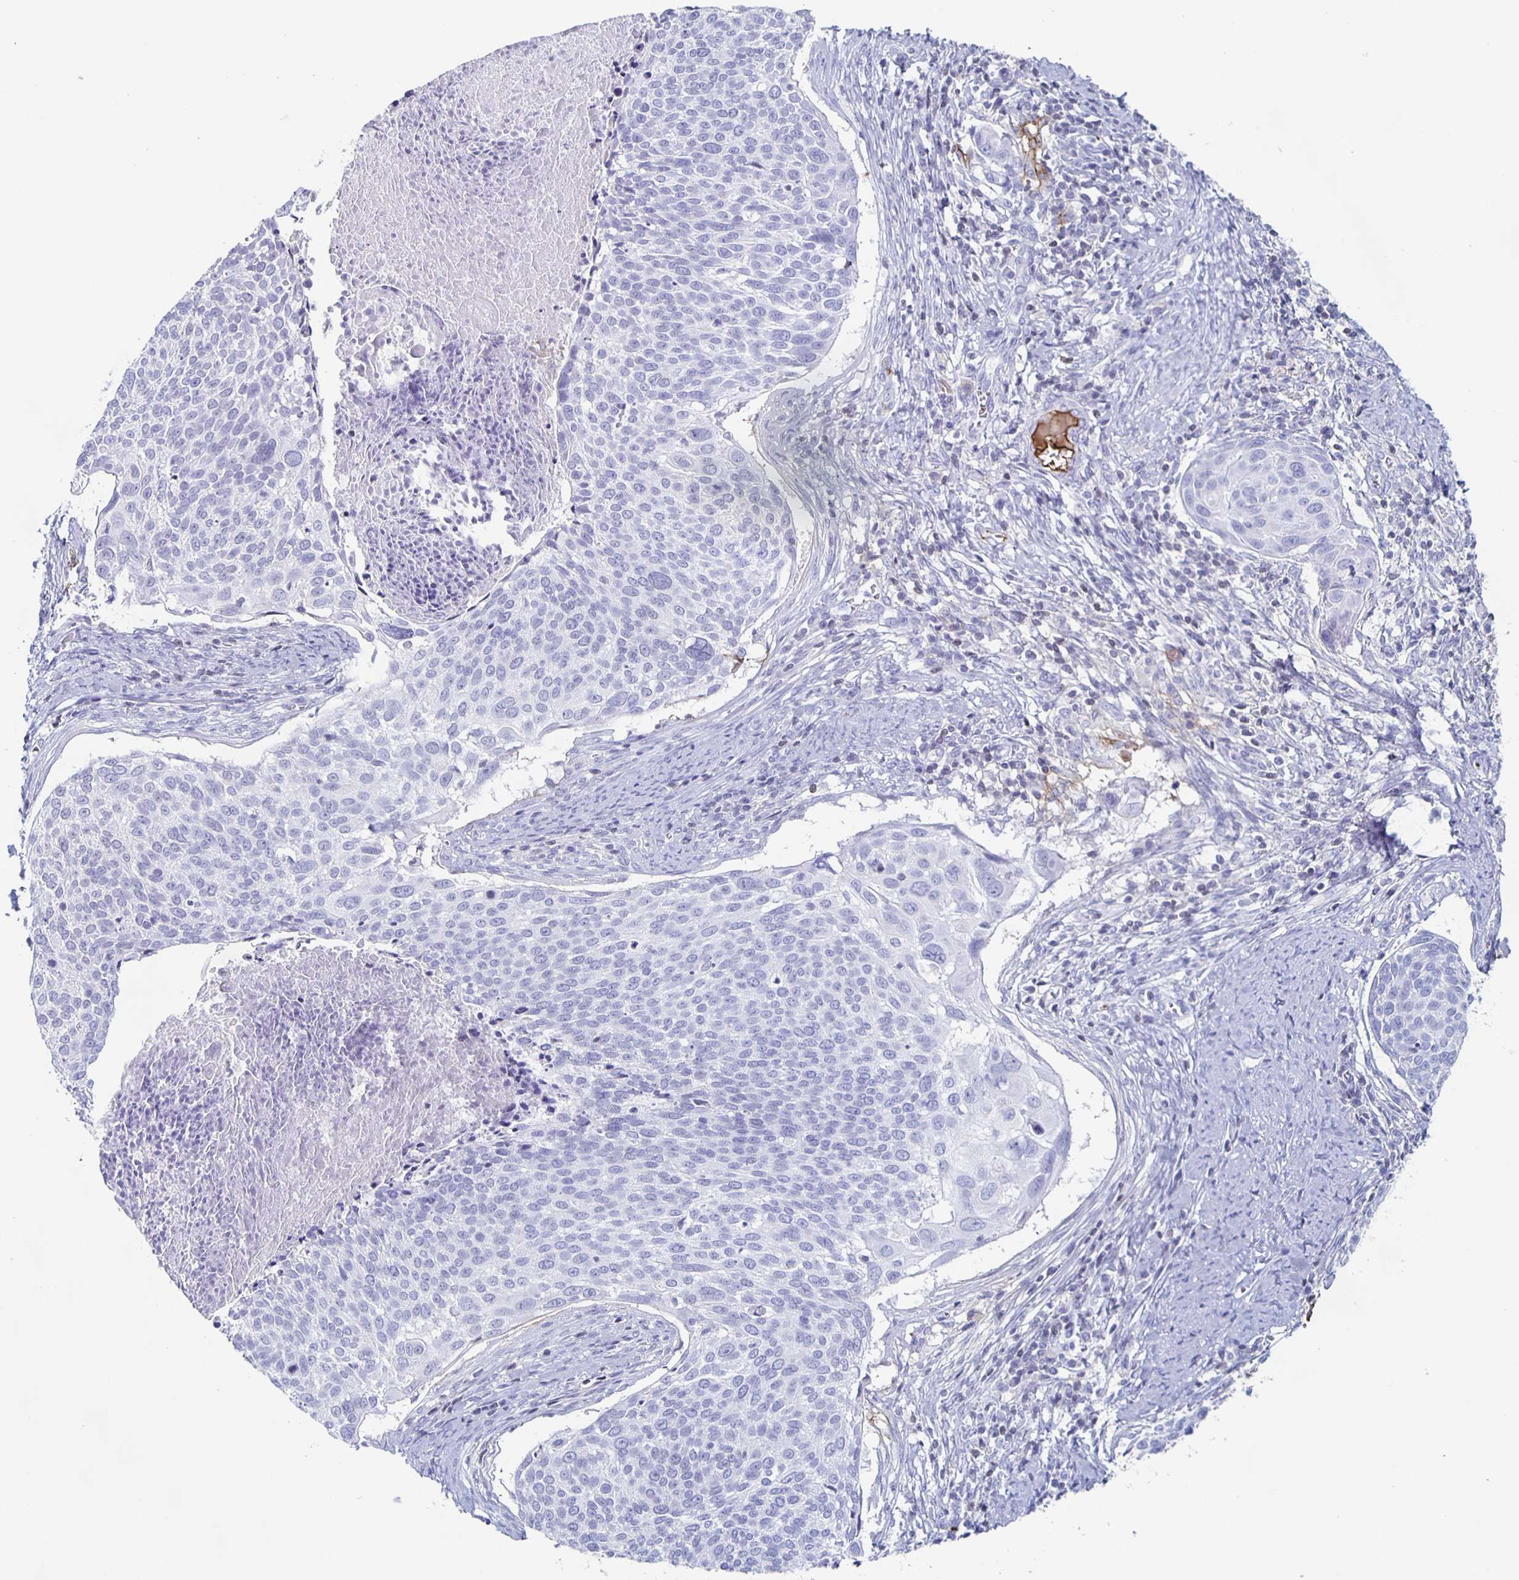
{"staining": {"intensity": "negative", "quantity": "none", "location": "none"}, "tissue": "cervical cancer", "cell_type": "Tumor cells", "image_type": "cancer", "snomed": [{"axis": "morphology", "description": "Squamous cell carcinoma, NOS"}, {"axis": "topography", "description": "Cervix"}], "caption": "An immunohistochemistry (IHC) photomicrograph of squamous cell carcinoma (cervical) is shown. There is no staining in tumor cells of squamous cell carcinoma (cervical).", "gene": "FGA", "patient": {"sex": "female", "age": 39}}